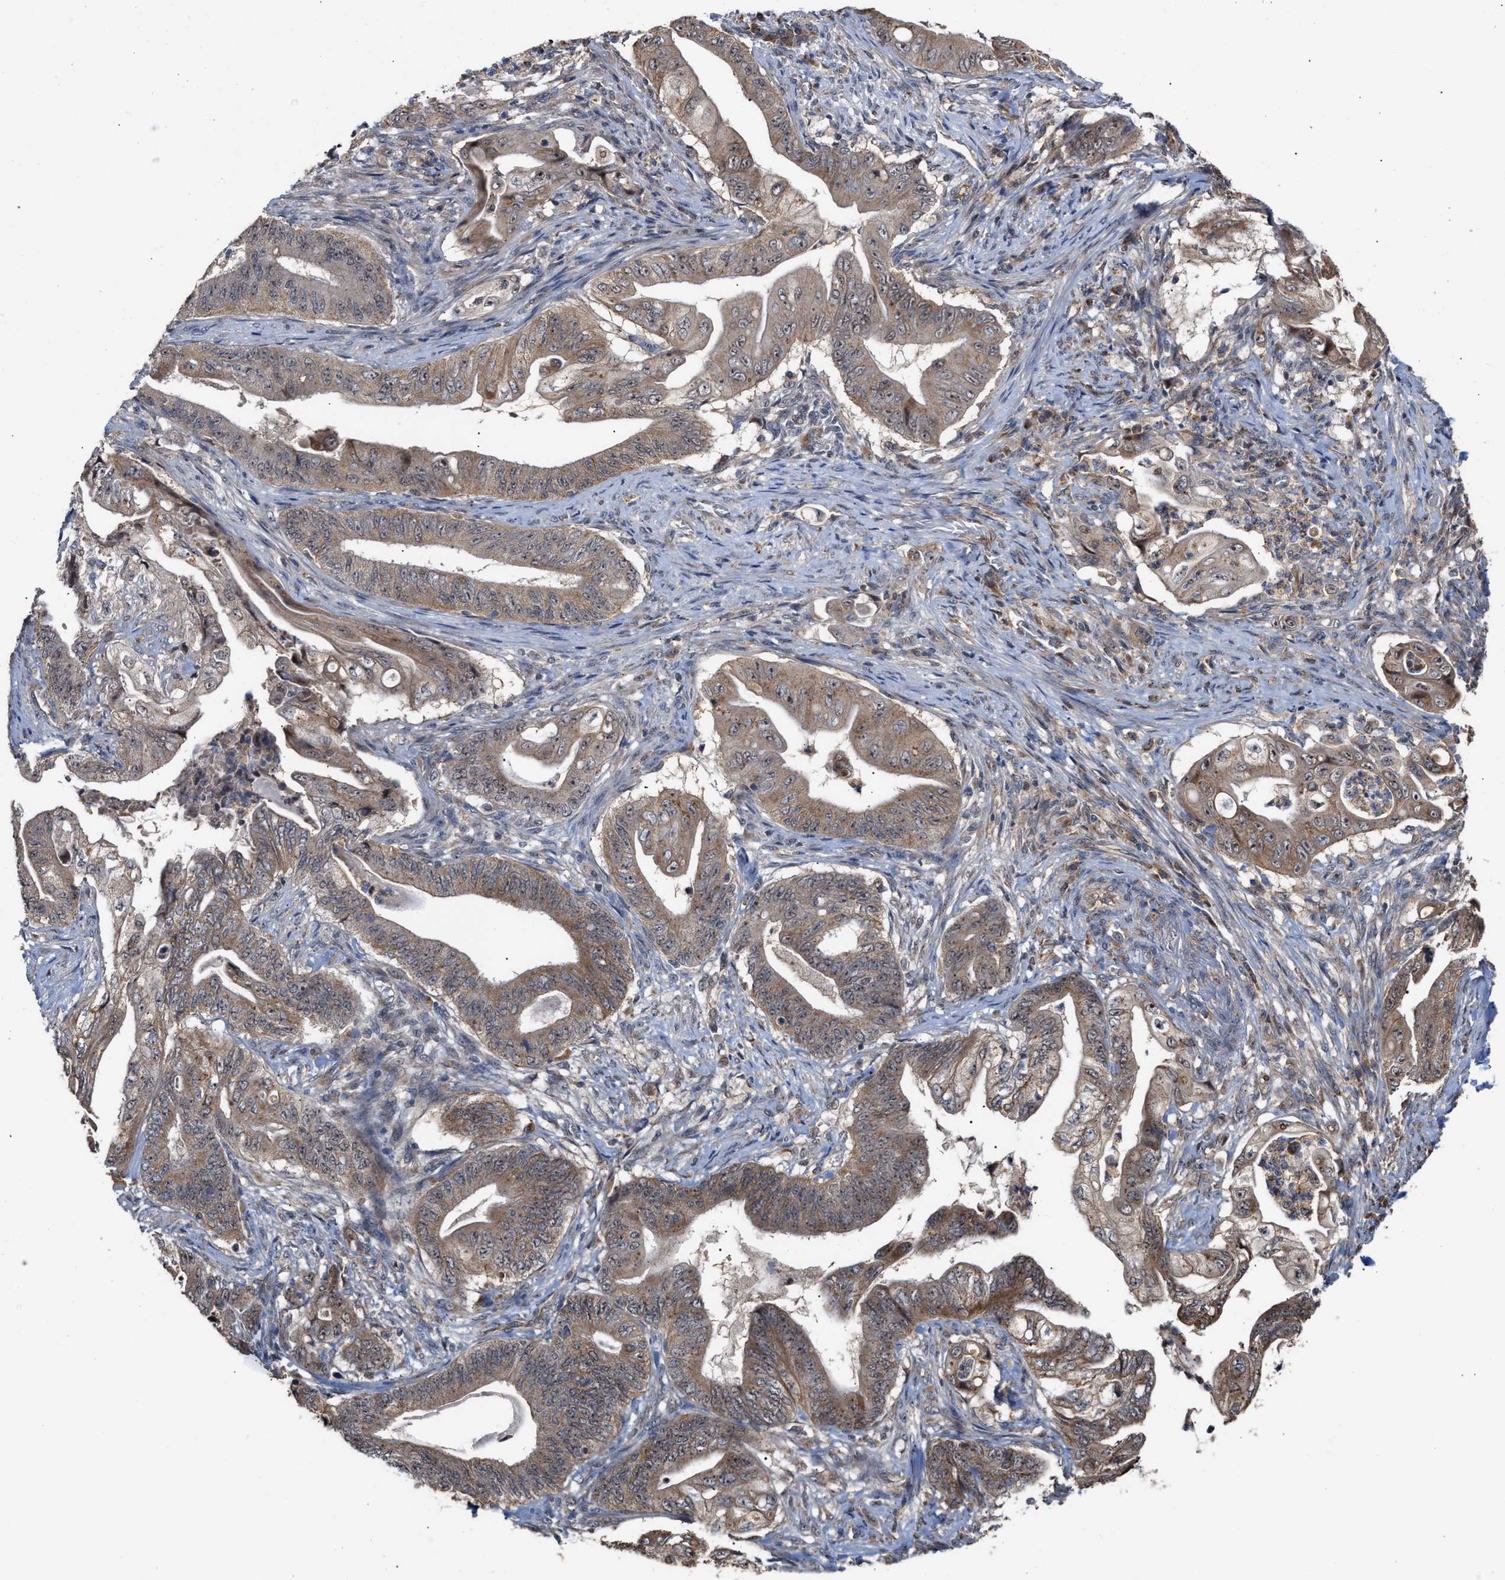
{"staining": {"intensity": "moderate", "quantity": ">75%", "location": "cytoplasmic/membranous,nuclear"}, "tissue": "stomach cancer", "cell_type": "Tumor cells", "image_type": "cancer", "snomed": [{"axis": "morphology", "description": "Adenocarcinoma, NOS"}, {"axis": "topography", "description": "Stomach"}], "caption": "Immunohistochemical staining of human adenocarcinoma (stomach) reveals medium levels of moderate cytoplasmic/membranous and nuclear protein positivity in about >75% of tumor cells.", "gene": "EXOSC2", "patient": {"sex": "female", "age": 73}}